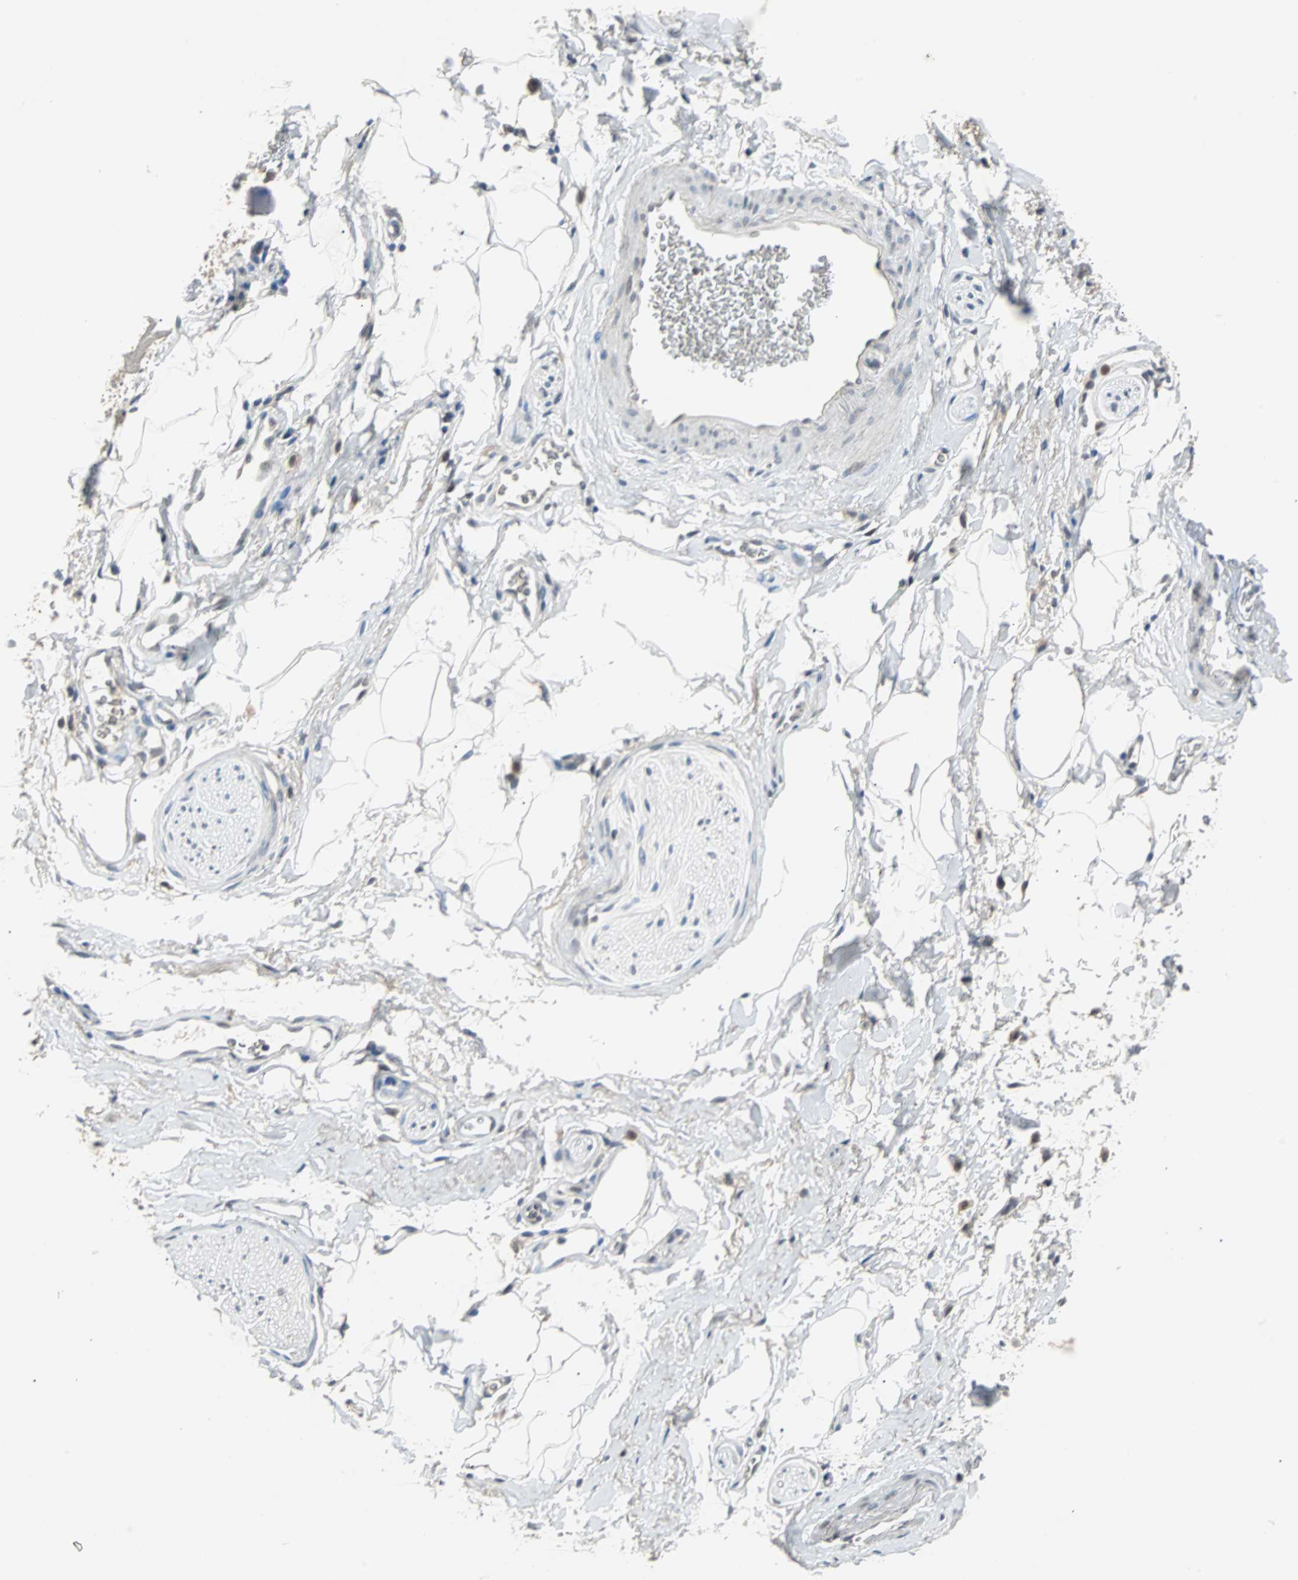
{"staining": {"intensity": "negative", "quantity": "none", "location": "none"}, "tissue": "adipose tissue", "cell_type": "Adipocytes", "image_type": "normal", "snomed": [{"axis": "morphology", "description": "Normal tissue, NOS"}, {"axis": "topography", "description": "Soft tissue"}, {"axis": "topography", "description": "Peripheral nerve tissue"}], "caption": "Immunohistochemistry (IHC) micrograph of normal adipose tissue stained for a protein (brown), which reveals no positivity in adipocytes.", "gene": "HLX", "patient": {"sex": "female", "age": 71}}